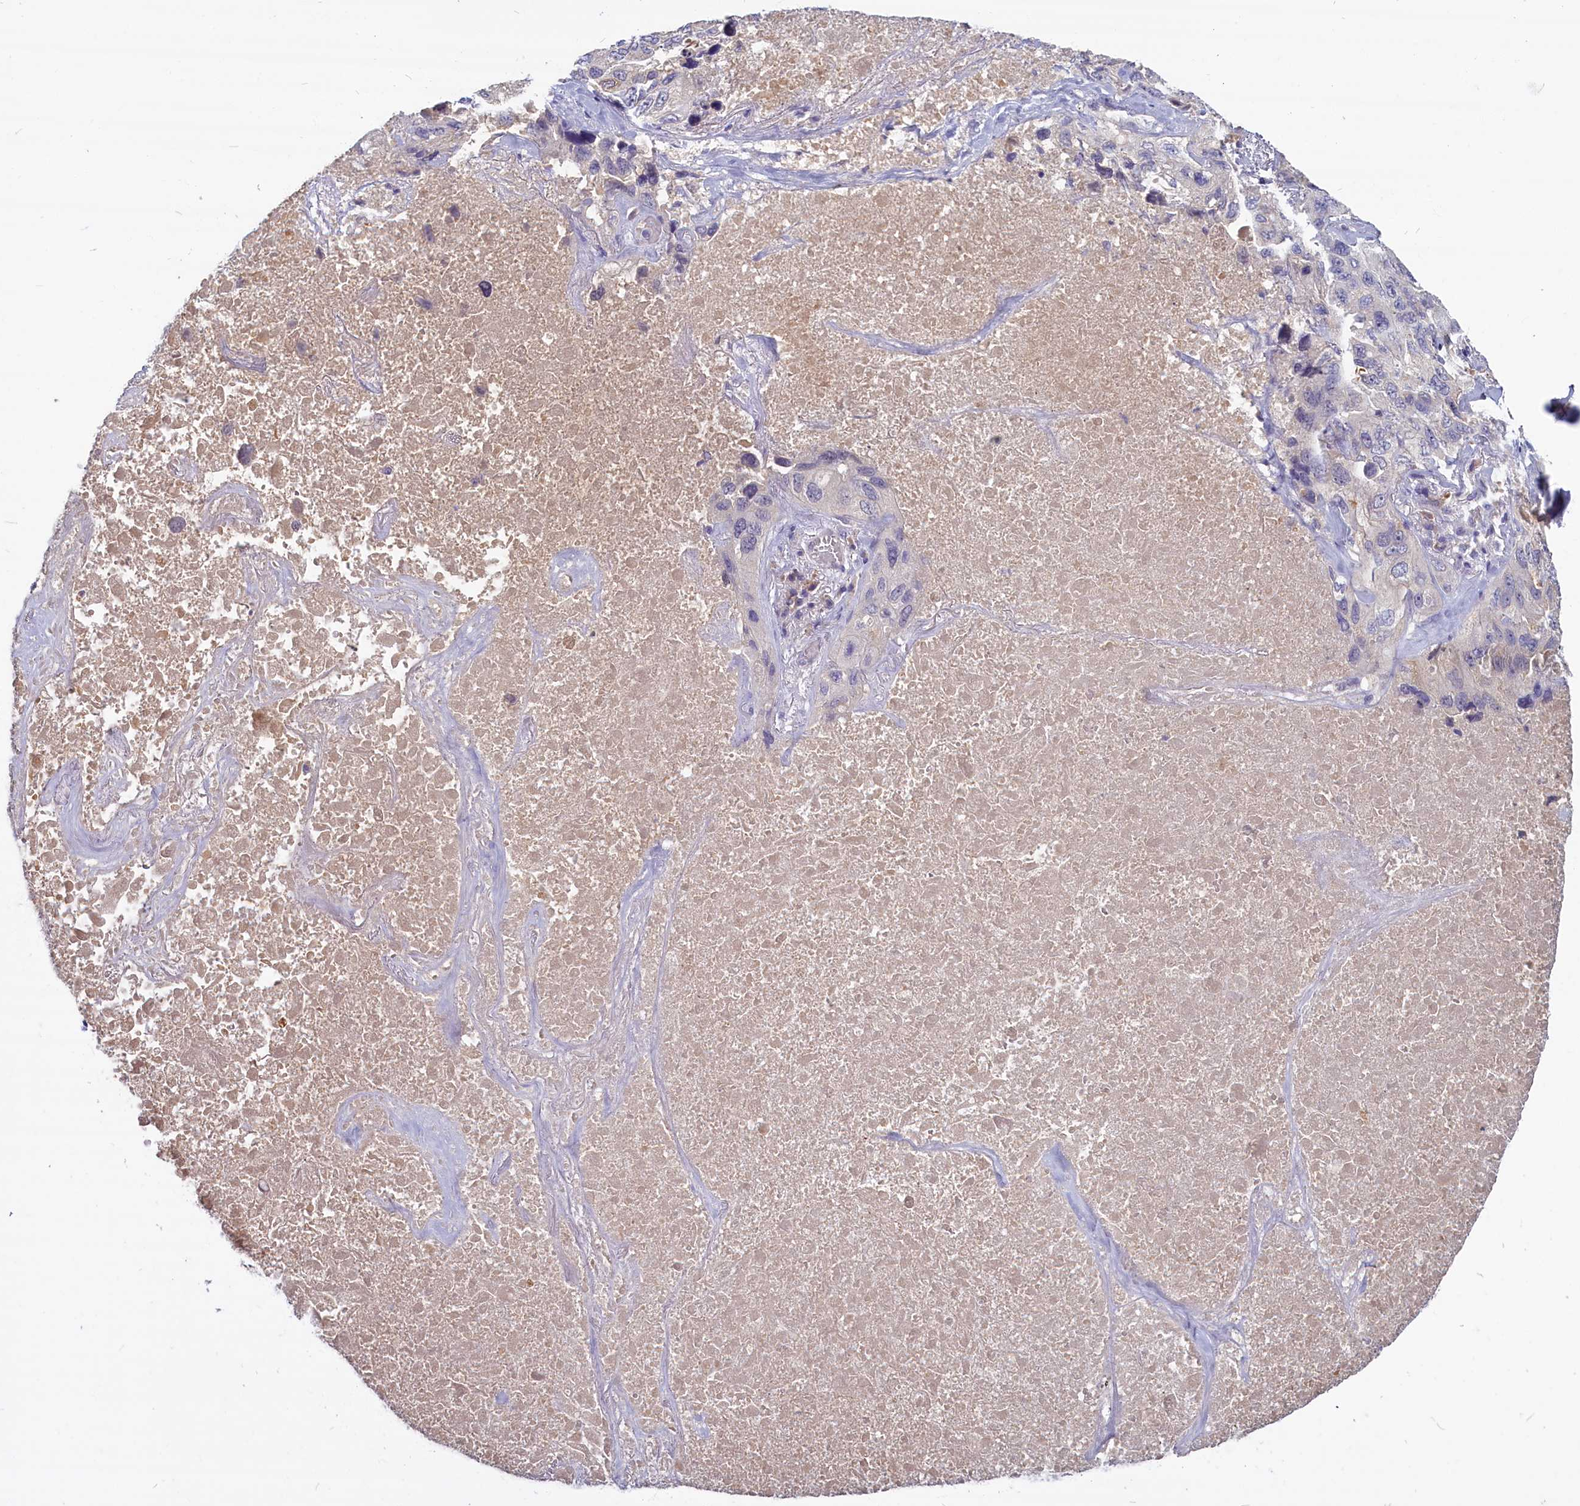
{"staining": {"intensity": "negative", "quantity": "none", "location": "none"}, "tissue": "lung cancer", "cell_type": "Tumor cells", "image_type": "cancer", "snomed": [{"axis": "morphology", "description": "Squamous cell carcinoma, NOS"}, {"axis": "topography", "description": "Lung"}], "caption": "IHC of lung cancer (squamous cell carcinoma) reveals no positivity in tumor cells.", "gene": "SV2C", "patient": {"sex": "female", "age": 73}}